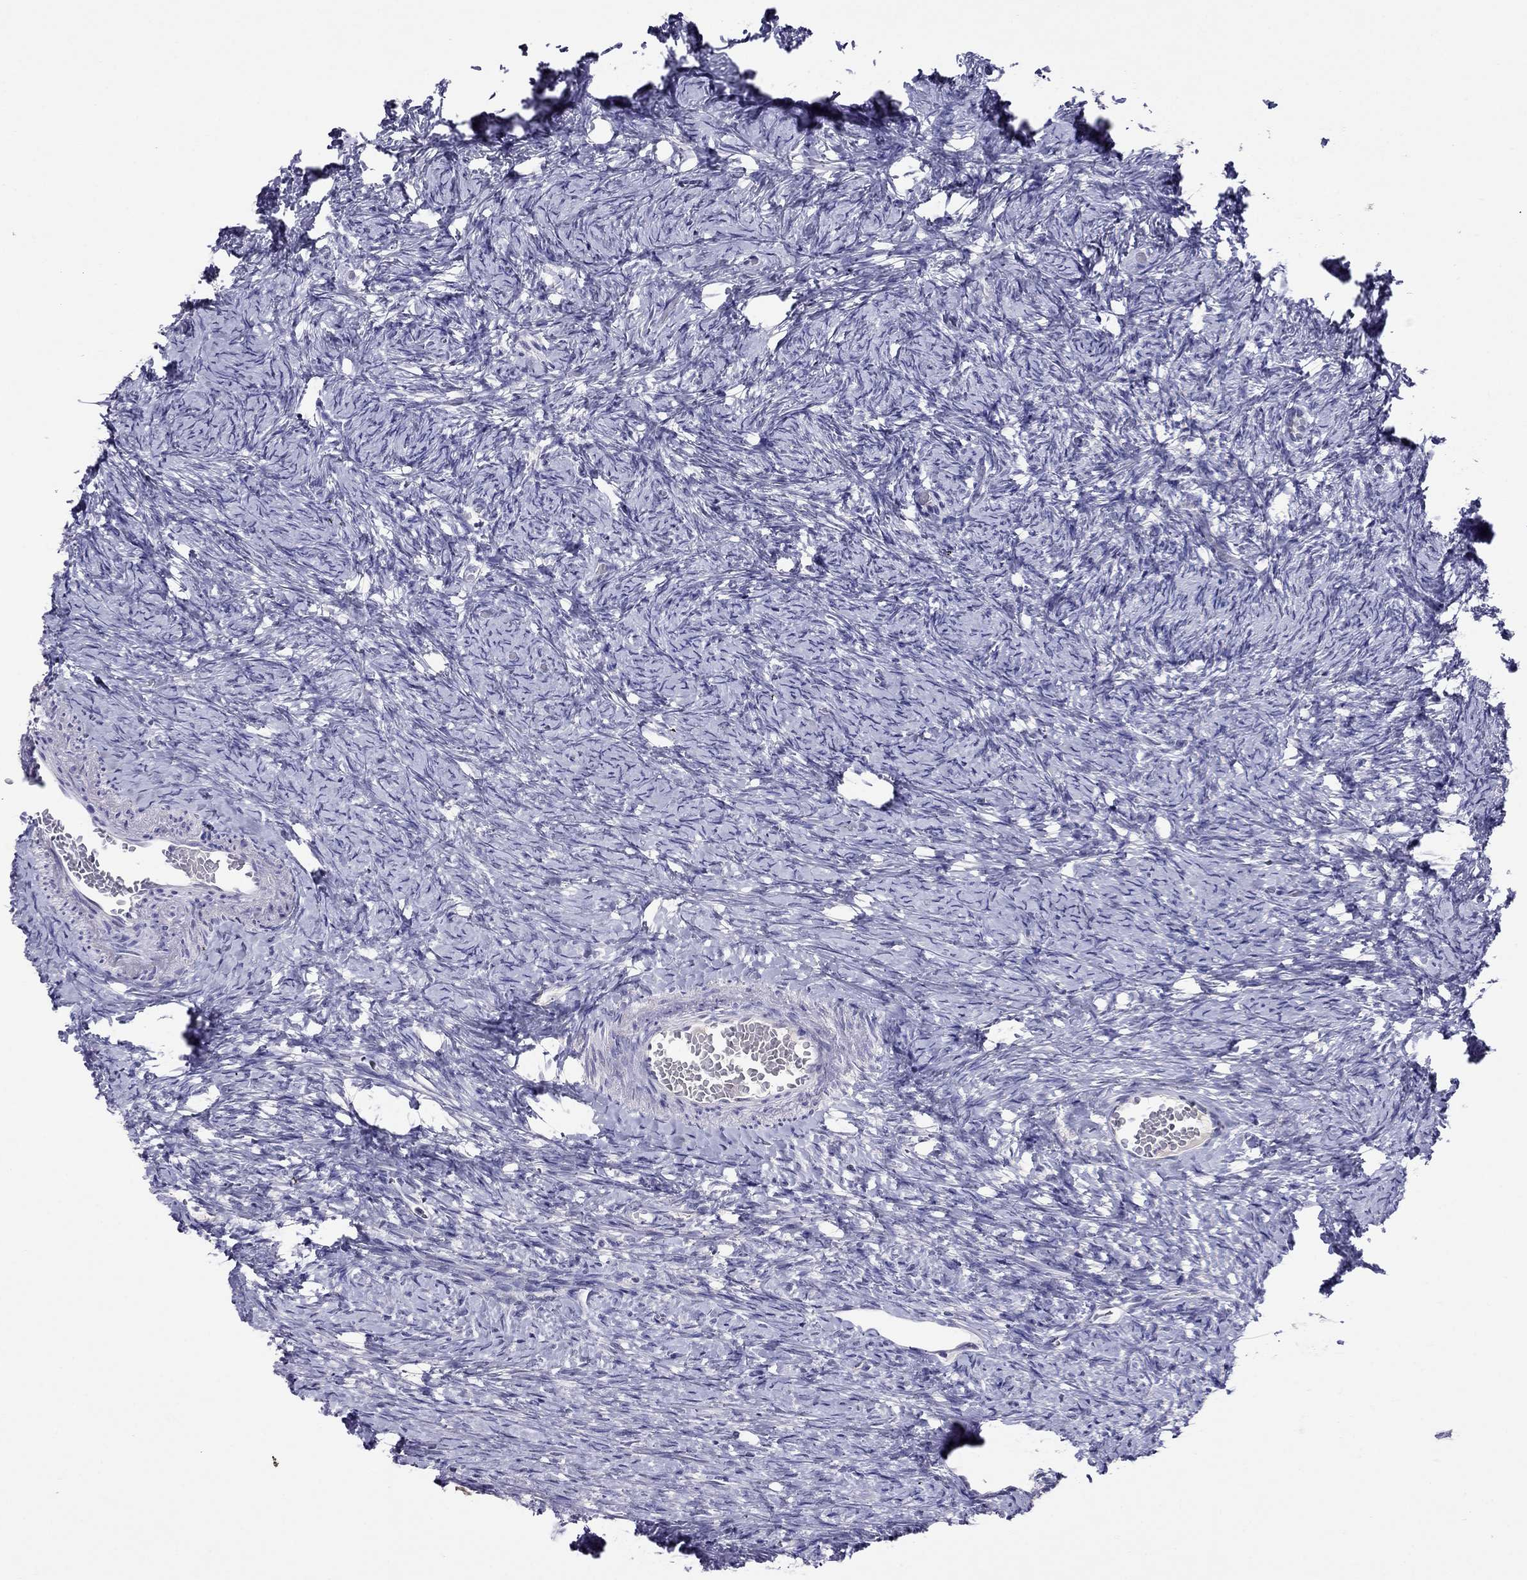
{"staining": {"intensity": "negative", "quantity": "none", "location": "none"}, "tissue": "ovary", "cell_type": "Follicle cells", "image_type": "normal", "snomed": [{"axis": "morphology", "description": "Normal tissue, NOS"}, {"axis": "topography", "description": "Ovary"}], "caption": "DAB (3,3'-diaminobenzidine) immunohistochemical staining of unremarkable ovary reveals no significant expression in follicle cells.", "gene": "MYO3B", "patient": {"sex": "female", "age": 39}}